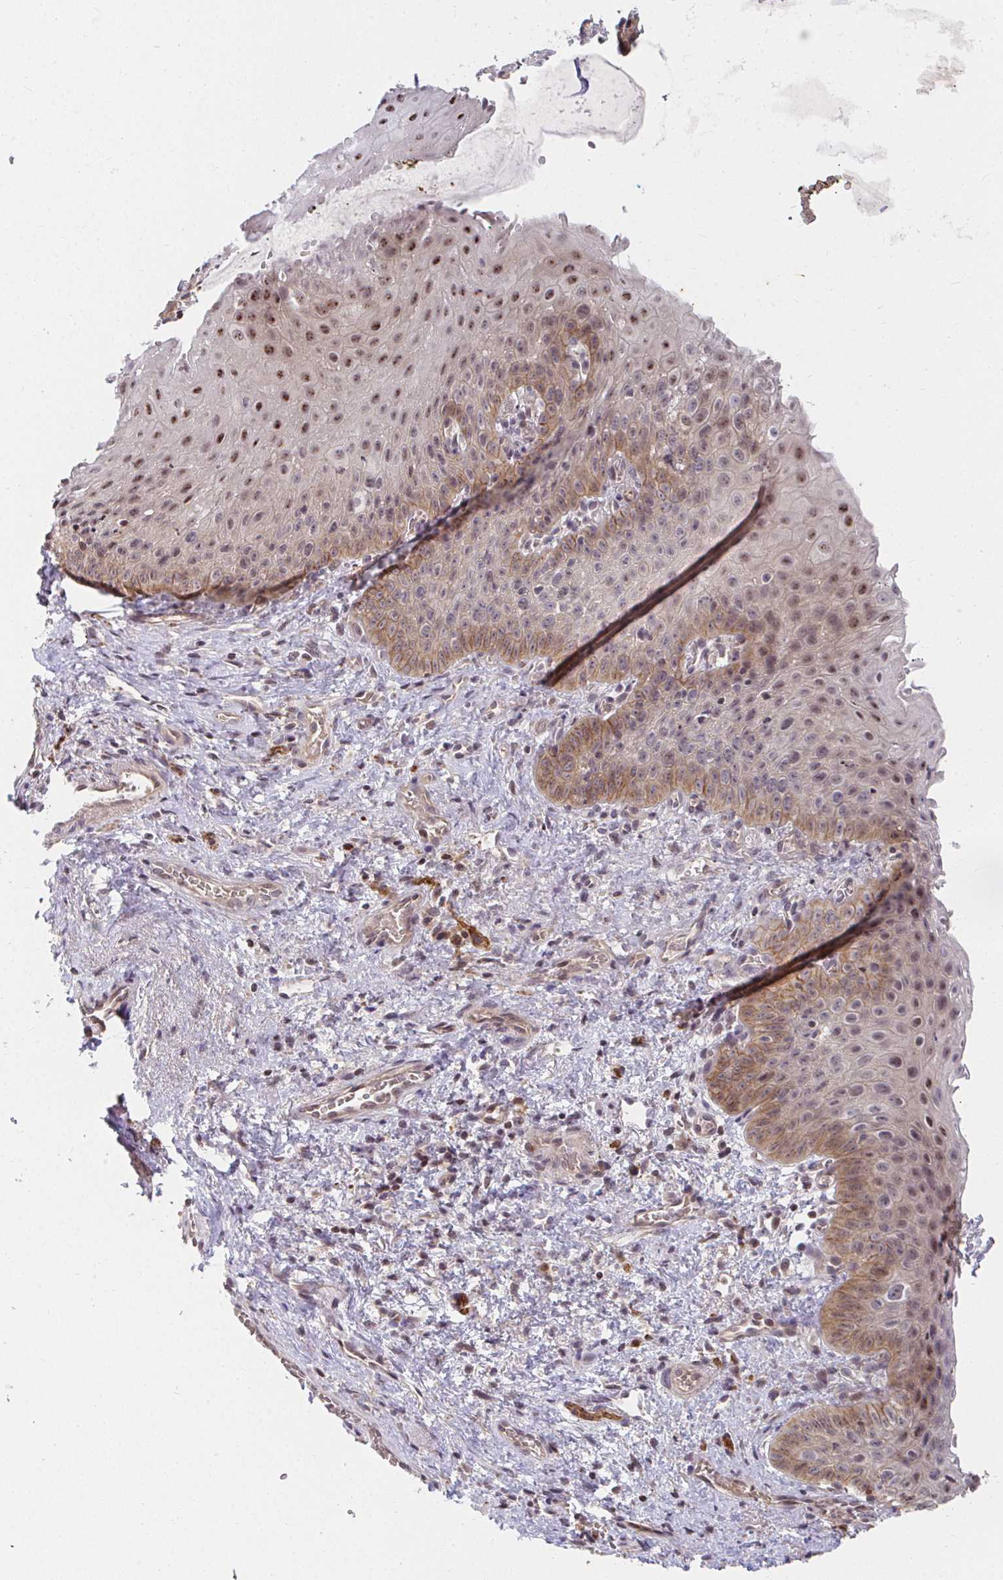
{"staining": {"intensity": "moderate", "quantity": ">75%", "location": "cytoplasmic/membranous,nuclear"}, "tissue": "esophagus", "cell_type": "Squamous epithelial cells", "image_type": "normal", "snomed": [{"axis": "morphology", "description": "Normal tissue, NOS"}, {"axis": "topography", "description": "Esophagus"}], "caption": "The immunohistochemical stain labels moderate cytoplasmic/membranous,nuclear positivity in squamous epithelial cells of unremarkable esophagus. Nuclei are stained in blue.", "gene": "ANK3", "patient": {"sex": "male", "age": 71}}